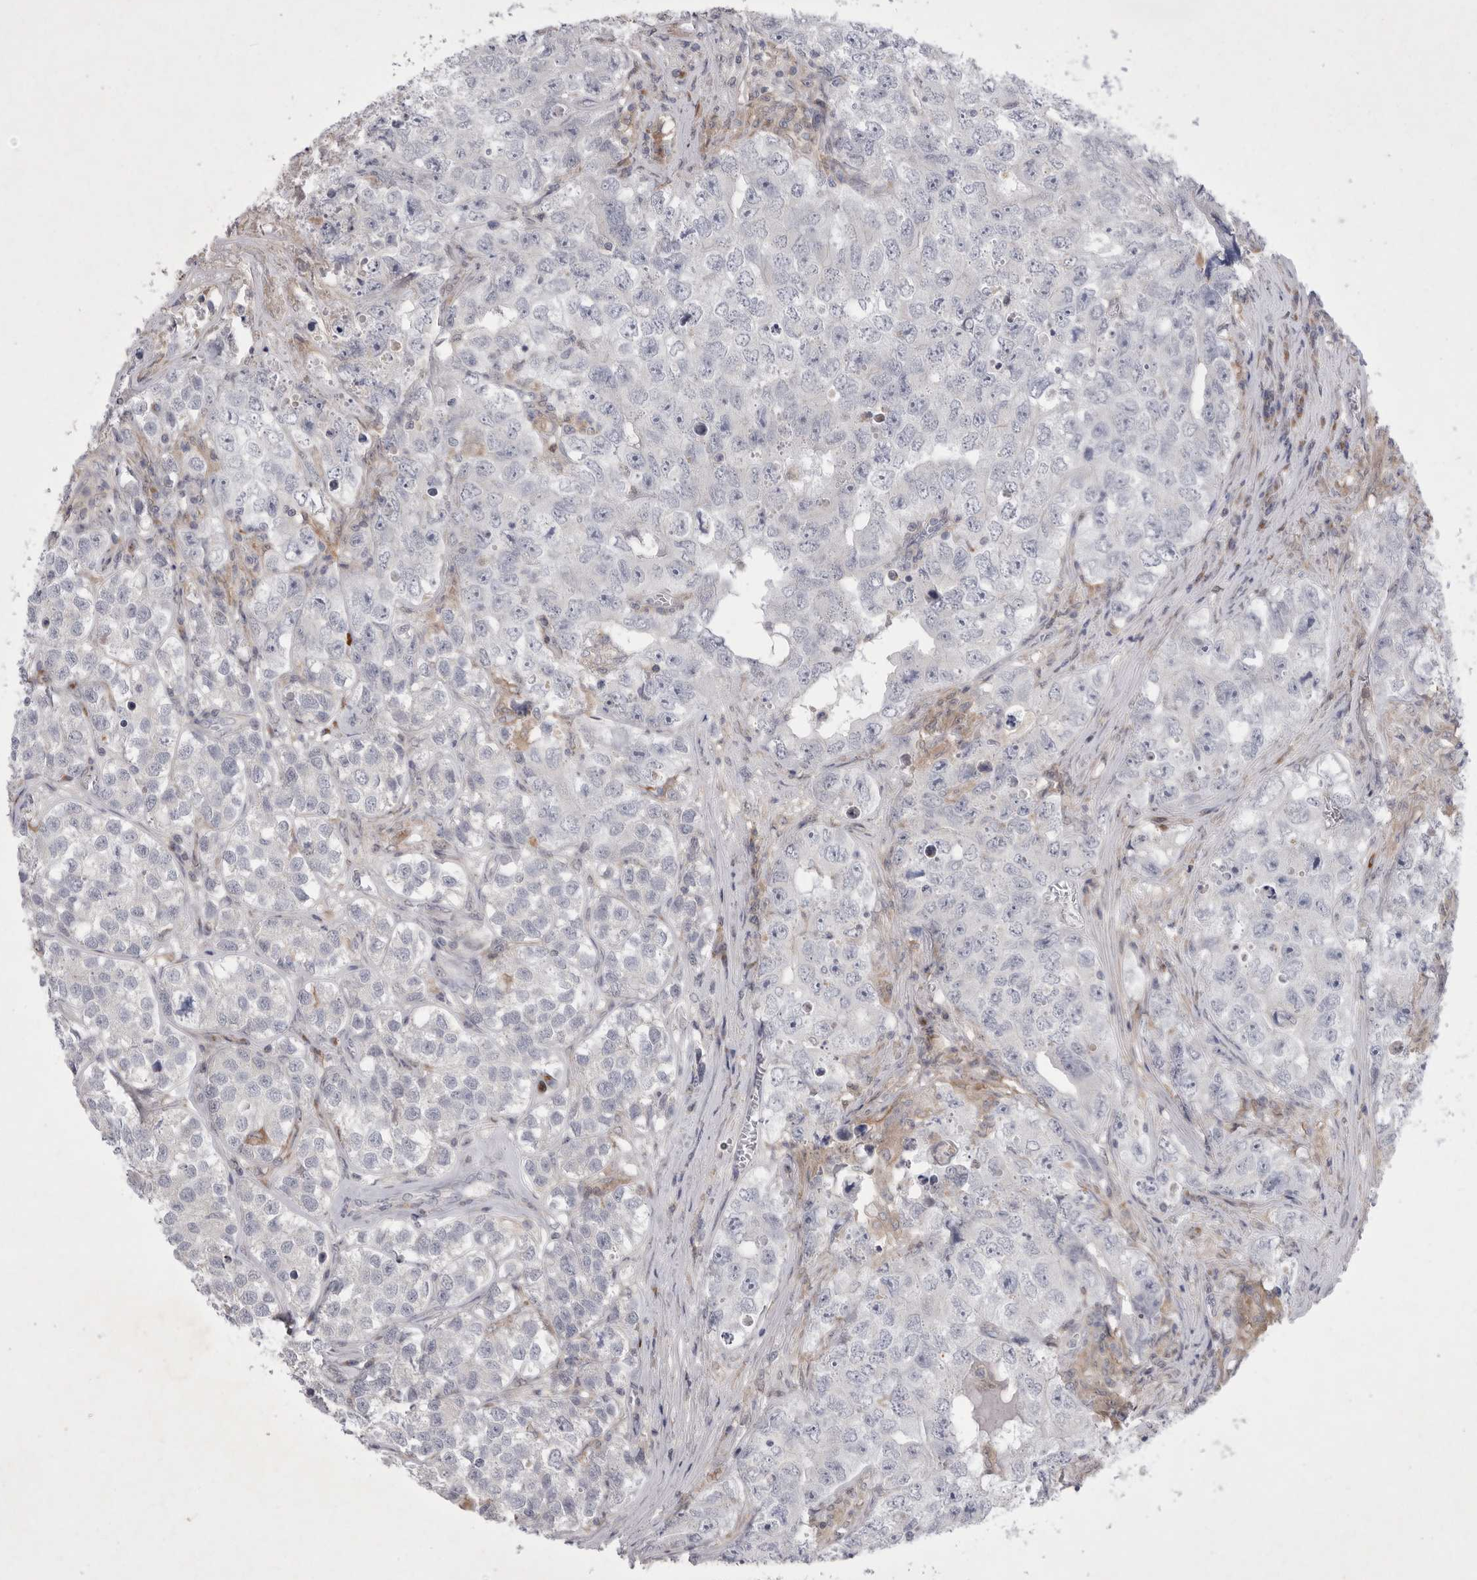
{"staining": {"intensity": "negative", "quantity": "none", "location": "none"}, "tissue": "testis cancer", "cell_type": "Tumor cells", "image_type": "cancer", "snomed": [{"axis": "morphology", "description": "Seminoma, NOS"}, {"axis": "morphology", "description": "Carcinoma, Embryonal, NOS"}, {"axis": "topography", "description": "Testis"}], "caption": "This histopathology image is of testis cancer stained with IHC to label a protein in brown with the nuclei are counter-stained blue. There is no positivity in tumor cells.", "gene": "SIGLEC10", "patient": {"sex": "male", "age": 43}}